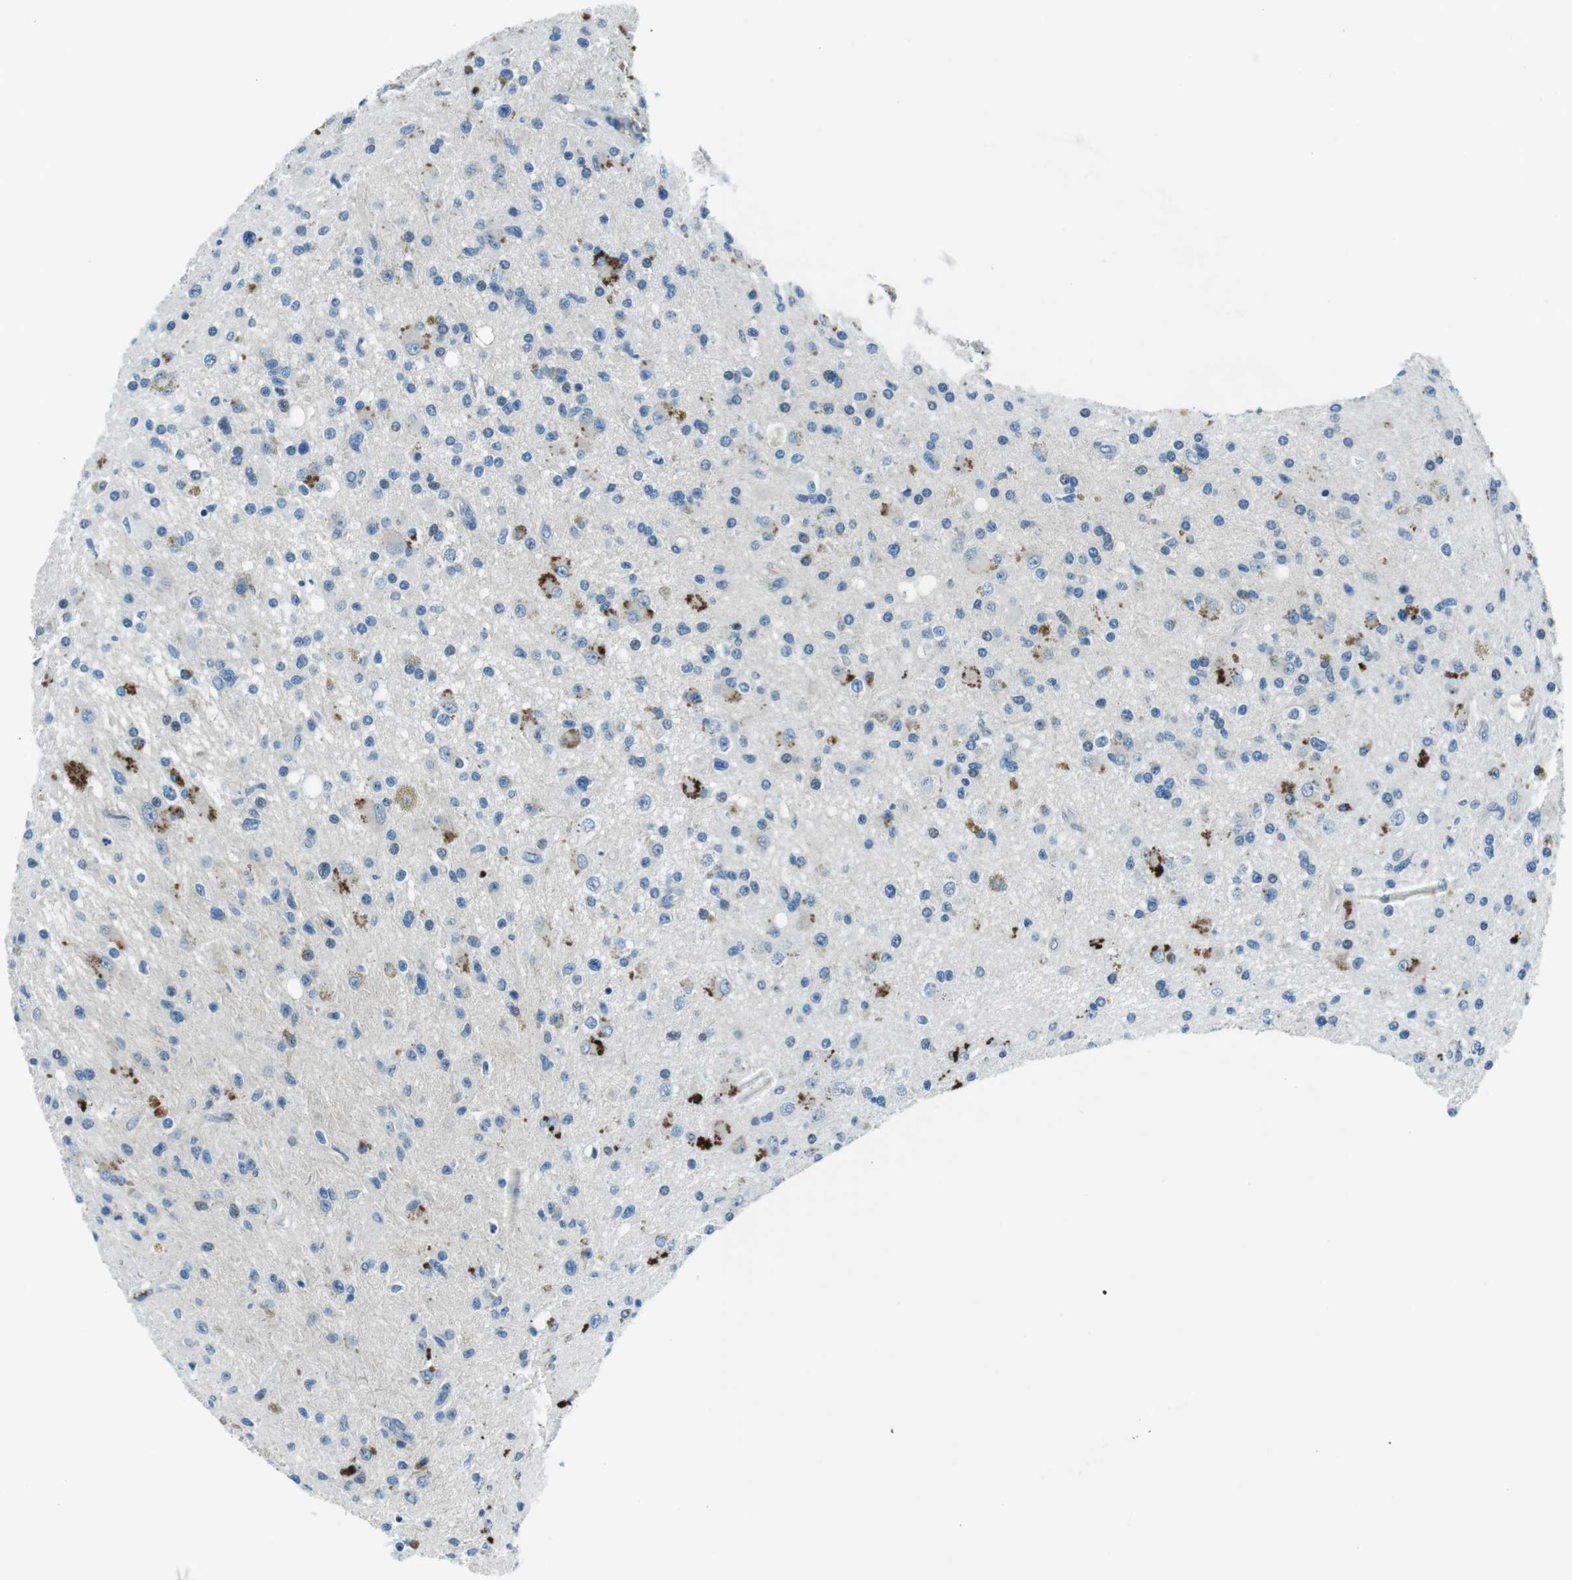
{"staining": {"intensity": "negative", "quantity": "none", "location": "none"}, "tissue": "glioma", "cell_type": "Tumor cells", "image_type": "cancer", "snomed": [{"axis": "morphology", "description": "Glioma, malignant, High grade"}, {"axis": "topography", "description": "Brain"}], "caption": "High power microscopy photomicrograph of an immunohistochemistry (IHC) micrograph of glioma, revealing no significant staining in tumor cells.", "gene": "ST6GAL1", "patient": {"sex": "male", "age": 33}}